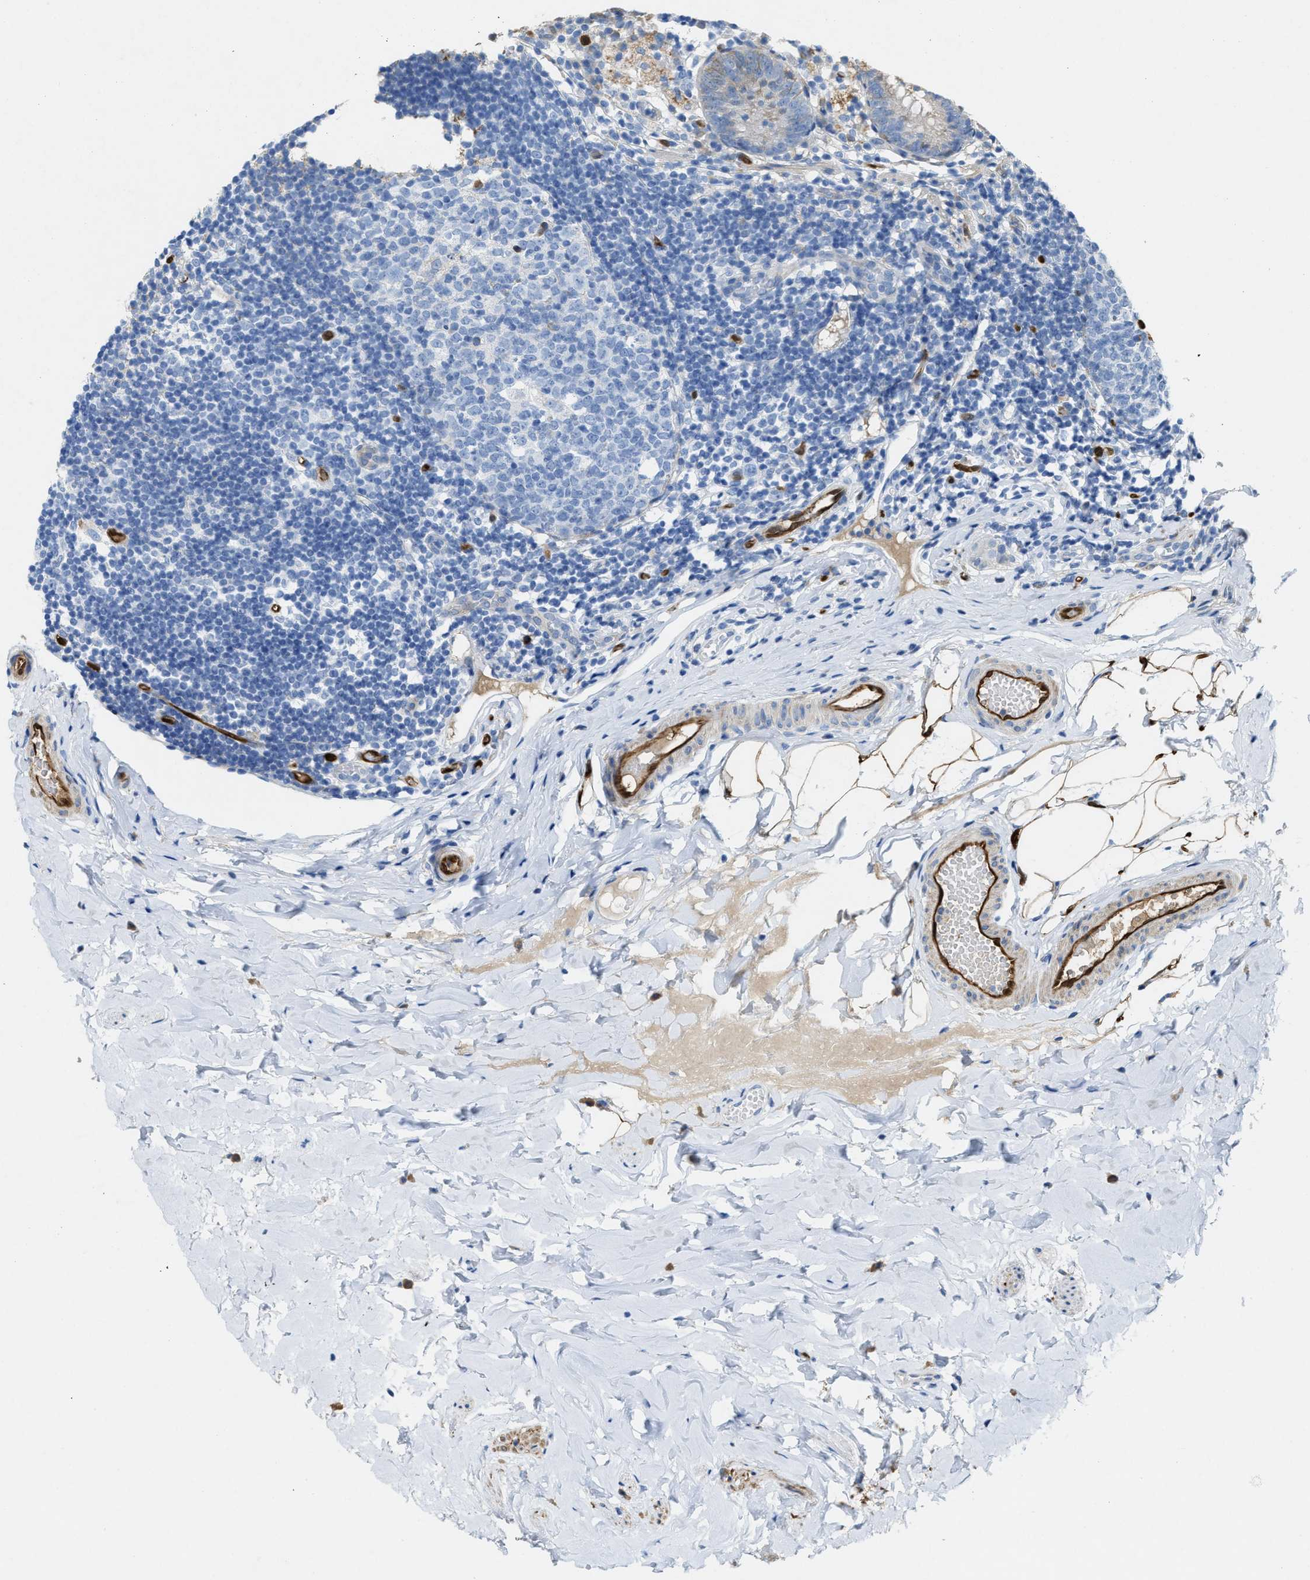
{"staining": {"intensity": "moderate", "quantity": "25%-75%", "location": "cytoplasmic/membranous"}, "tissue": "appendix", "cell_type": "Glandular cells", "image_type": "normal", "snomed": [{"axis": "morphology", "description": "Normal tissue, NOS"}, {"axis": "topography", "description": "Appendix"}], "caption": "This micrograph exhibits immunohistochemistry staining of normal human appendix, with medium moderate cytoplasmic/membranous staining in about 25%-75% of glandular cells.", "gene": "ASS1", "patient": {"sex": "female", "age": 20}}